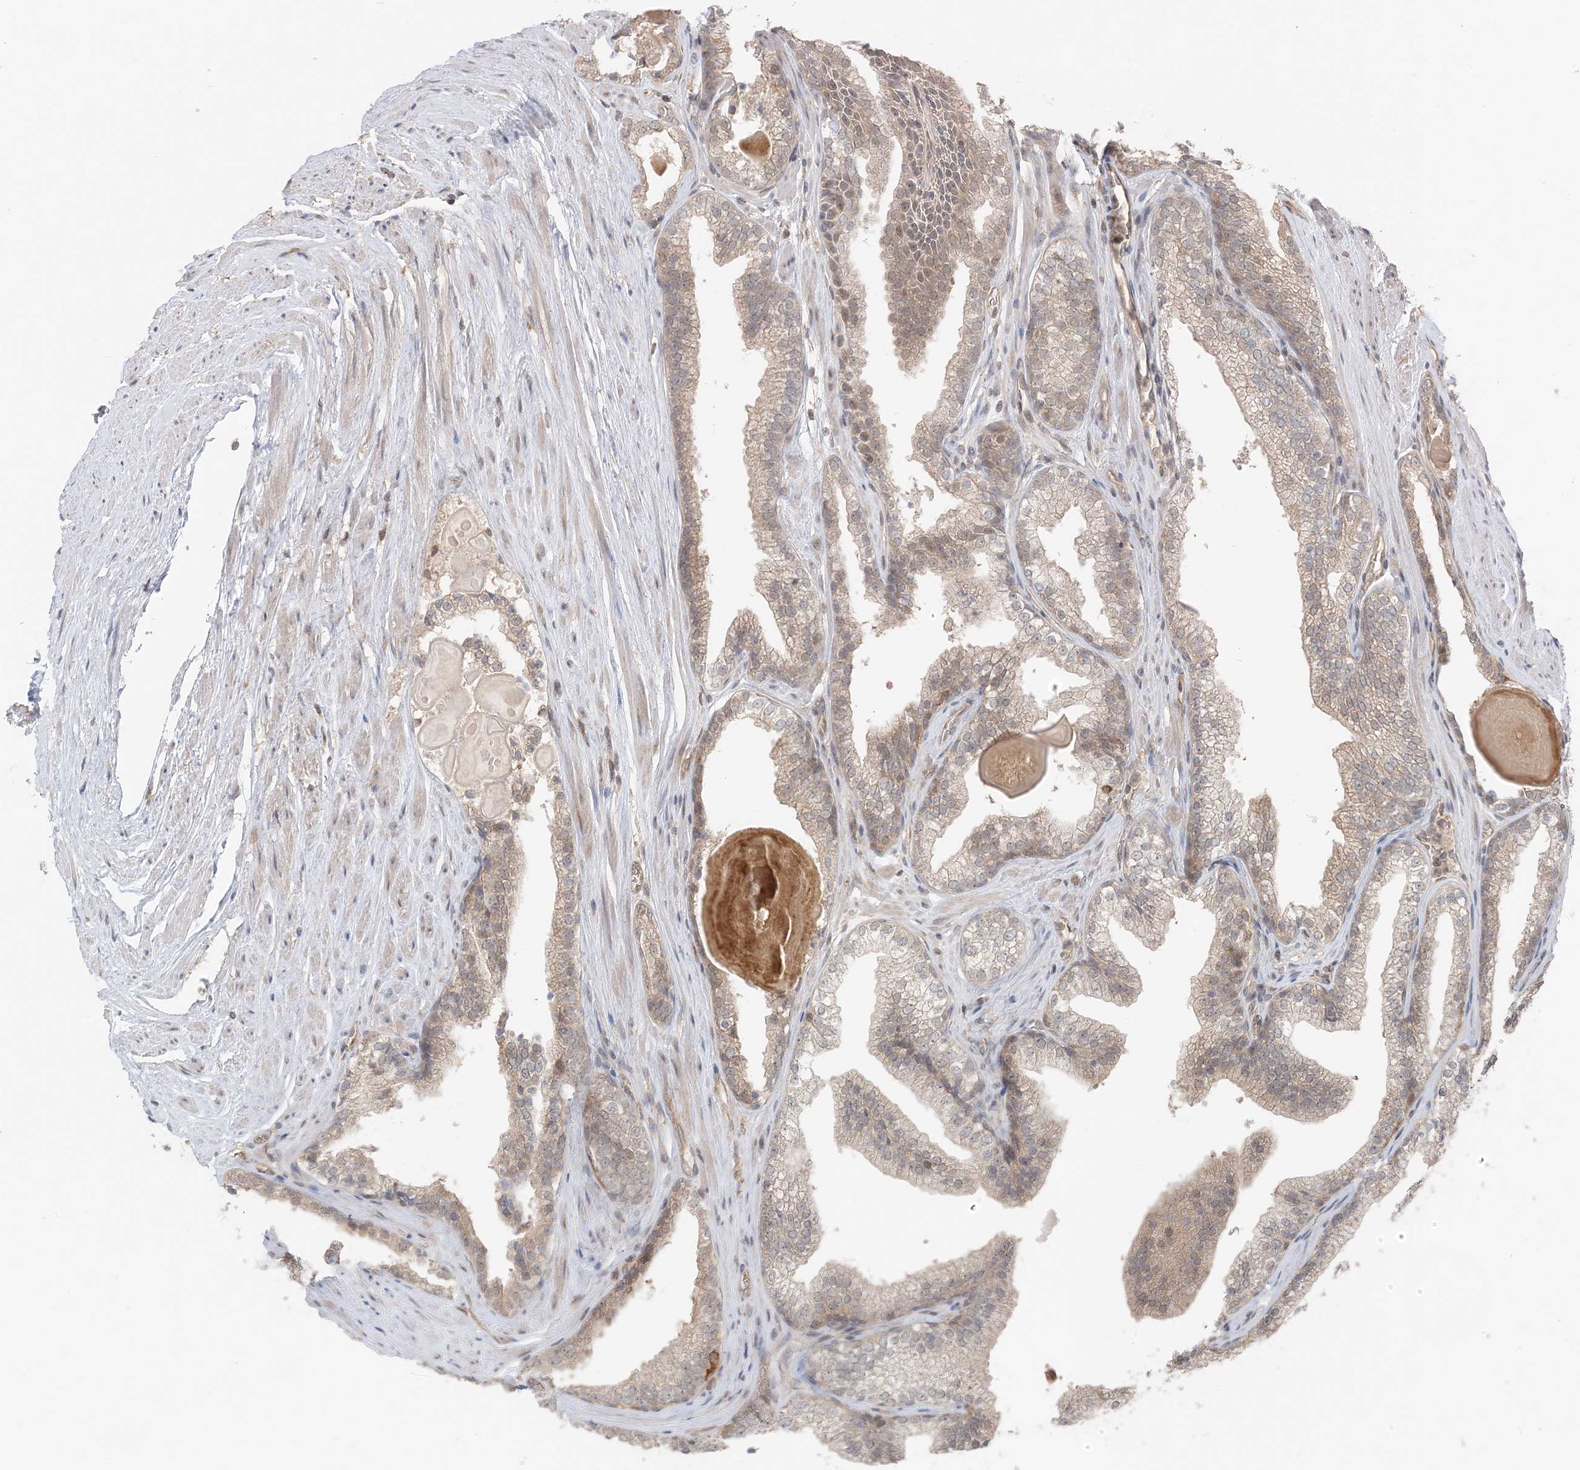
{"staining": {"intensity": "weak", "quantity": ">75%", "location": "cytoplasmic/membranous"}, "tissue": "prostate cancer", "cell_type": "Tumor cells", "image_type": "cancer", "snomed": [{"axis": "morphology", "description": "Adenocarcinoma, High grade"}, {"axis": "topography", "description": "Prostate"}], "caption": "Immunohistochemical staining of human prostate cancer (high-grade adenocarcinoma) exhibits low levels of weak cytoplasmic/membranous protein expression in approximately >75% of tumor cells.", "gene": "OBI1", "patient": {"sex": "male", "age": 63}}